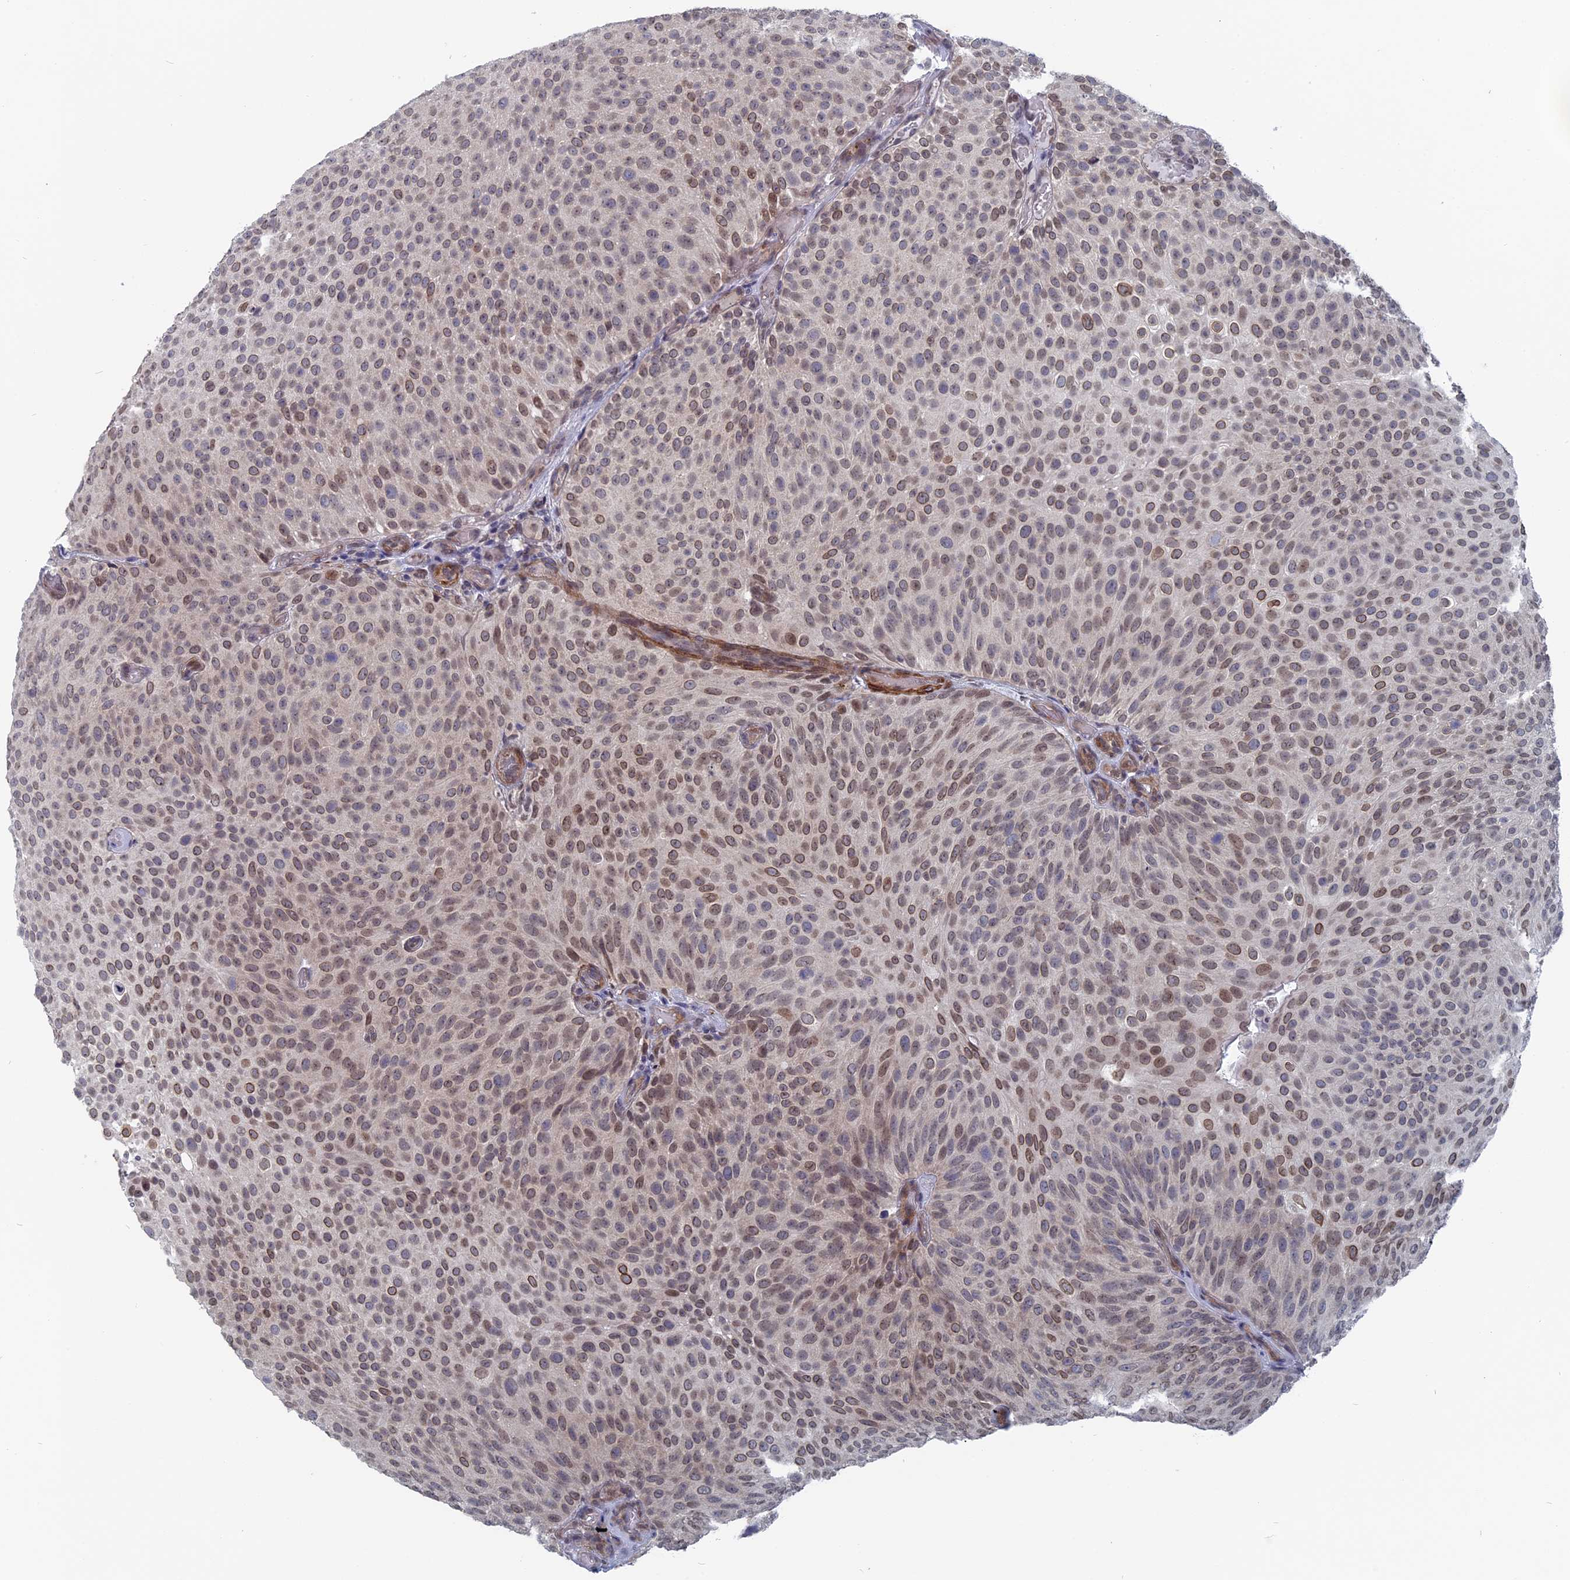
{"staining": {"intensity": "moderate", "quantity": "25%-75%", "location": "cytoplasmic/membranous,nuclear"}, "tissue": "urothelial cancer", "cell_type": "Tumor cells", "image_type": "cancer", "snomed": [{"axis": "morphology", "description": "Urothelial carcinoma, Low grade"}, {"axis": "topography", "description": "Urinary bladder"}], "caption": "Urothelial carcinoma (low-grade) tissue demonstrates moderate cytoplasmic/membranous and nuclear positivity in about 25%-75% of tumor cells, visualized by immunohistochemistry. The protein of interest is stained brown, and the nuclei are stained in blue (DAB (3,3'-diaminobenzidine) IHC with brightfield microscopy, high magnification).", "gene": "MTRF1", "patient": {"sex": "male", "age": 78}}